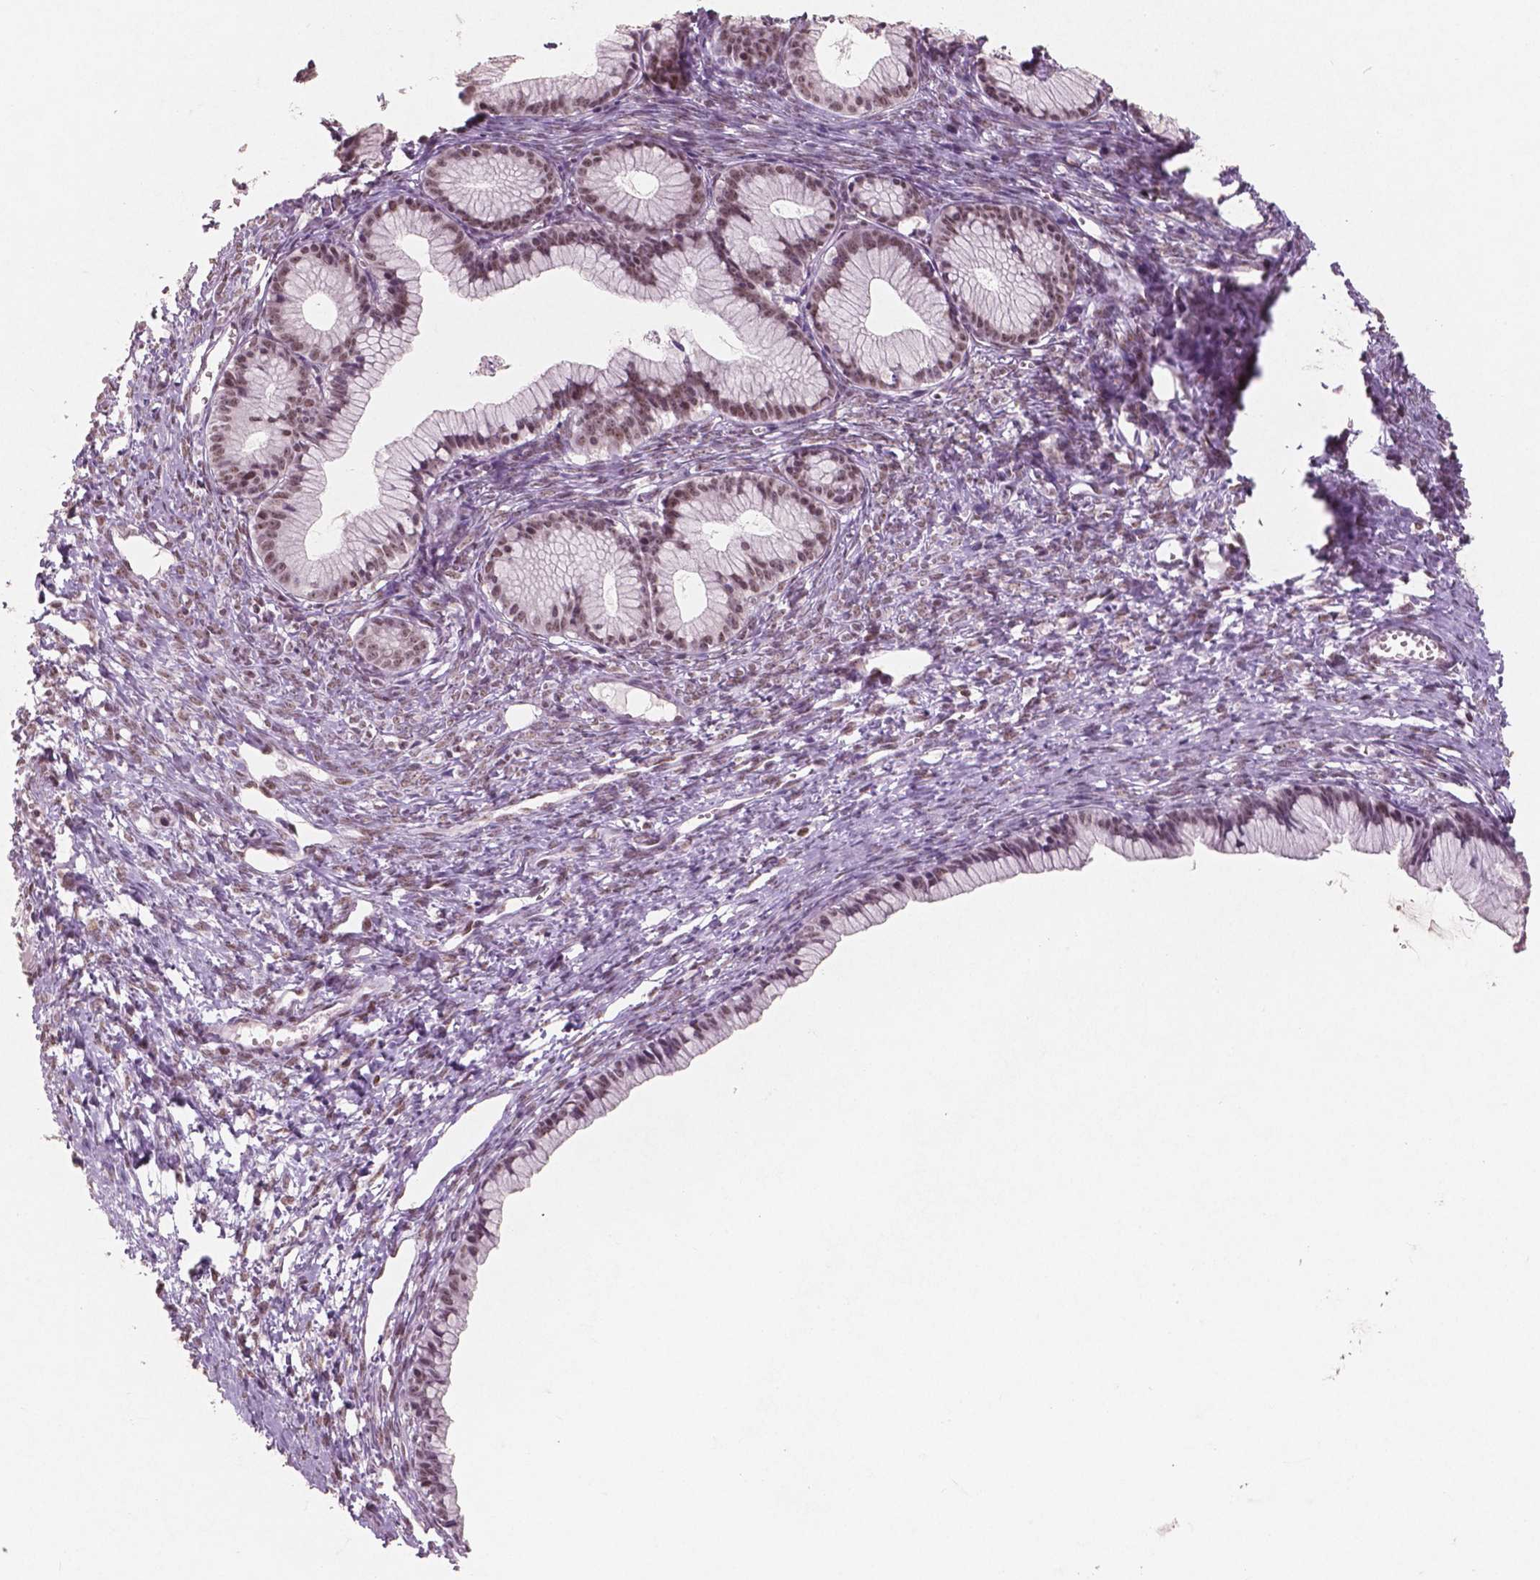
{"staining": {"intensity": "moderate", "quantity": ">75%", "location": "nuclear"}, "tissue": "ovarian cancer", "cell_type": "Tumor cells", "image_type": "cancer", "snomed": [{"axis": "morphology", "description": "Cystadenocarcinoma, mucinous, NOS"}, {"axis": "topography", "description": "Ovary"}], "caption": "The image shows immunohistochemical staining of ovarian cancer. There is moderate nuclear positivity is appreciated in about >75% of tumor cells.", "gene": "BRD4", "patient": {"sex": "female", "age": 41}}